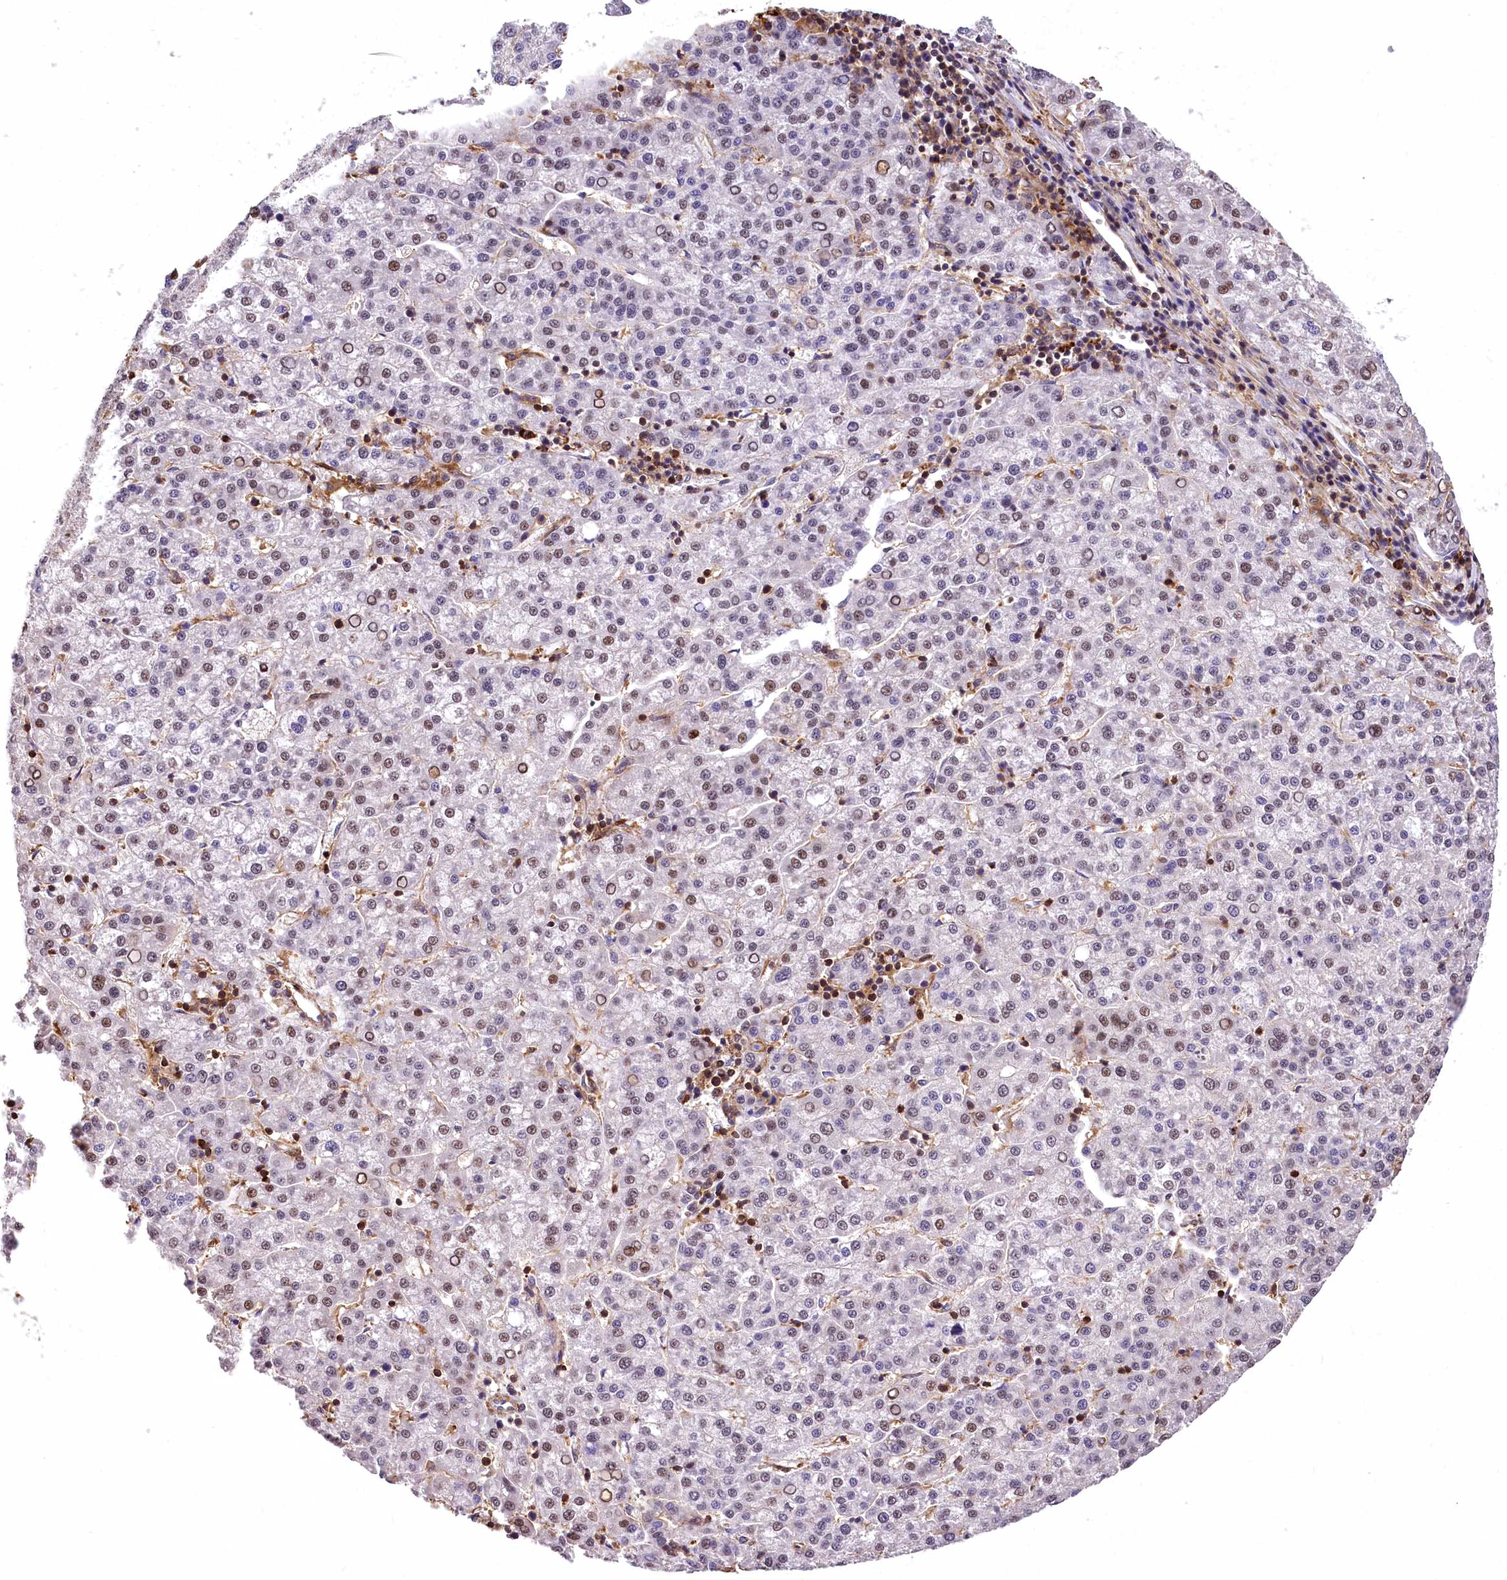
{"staining": {"intensity": "moderate", "quantity": "<25%", "location": "nuclear"}, "tissue": "liver cancer", "cell_type": "Tumor cells", "image_type": "cancer", "snomed": [{"axis": "morphology", "description": "Carcinoma, Hepatocellular, NOS"}, {"axis": "topography", "description": "Liver"}], "caption": "Liver cancer (hepatocellular carcinoma) was stained to show a protein in brown. There is low levels of moderate nuclear expression in about <25% of tumor cells. (Stains: DAB (3,3'-diaminobenzidine) in brown, nuclei in blue, Microscopy: brightfield microscopy at high magnification).", "gene": "DPP3", "patient": {"sex": "female", "age": 58}}